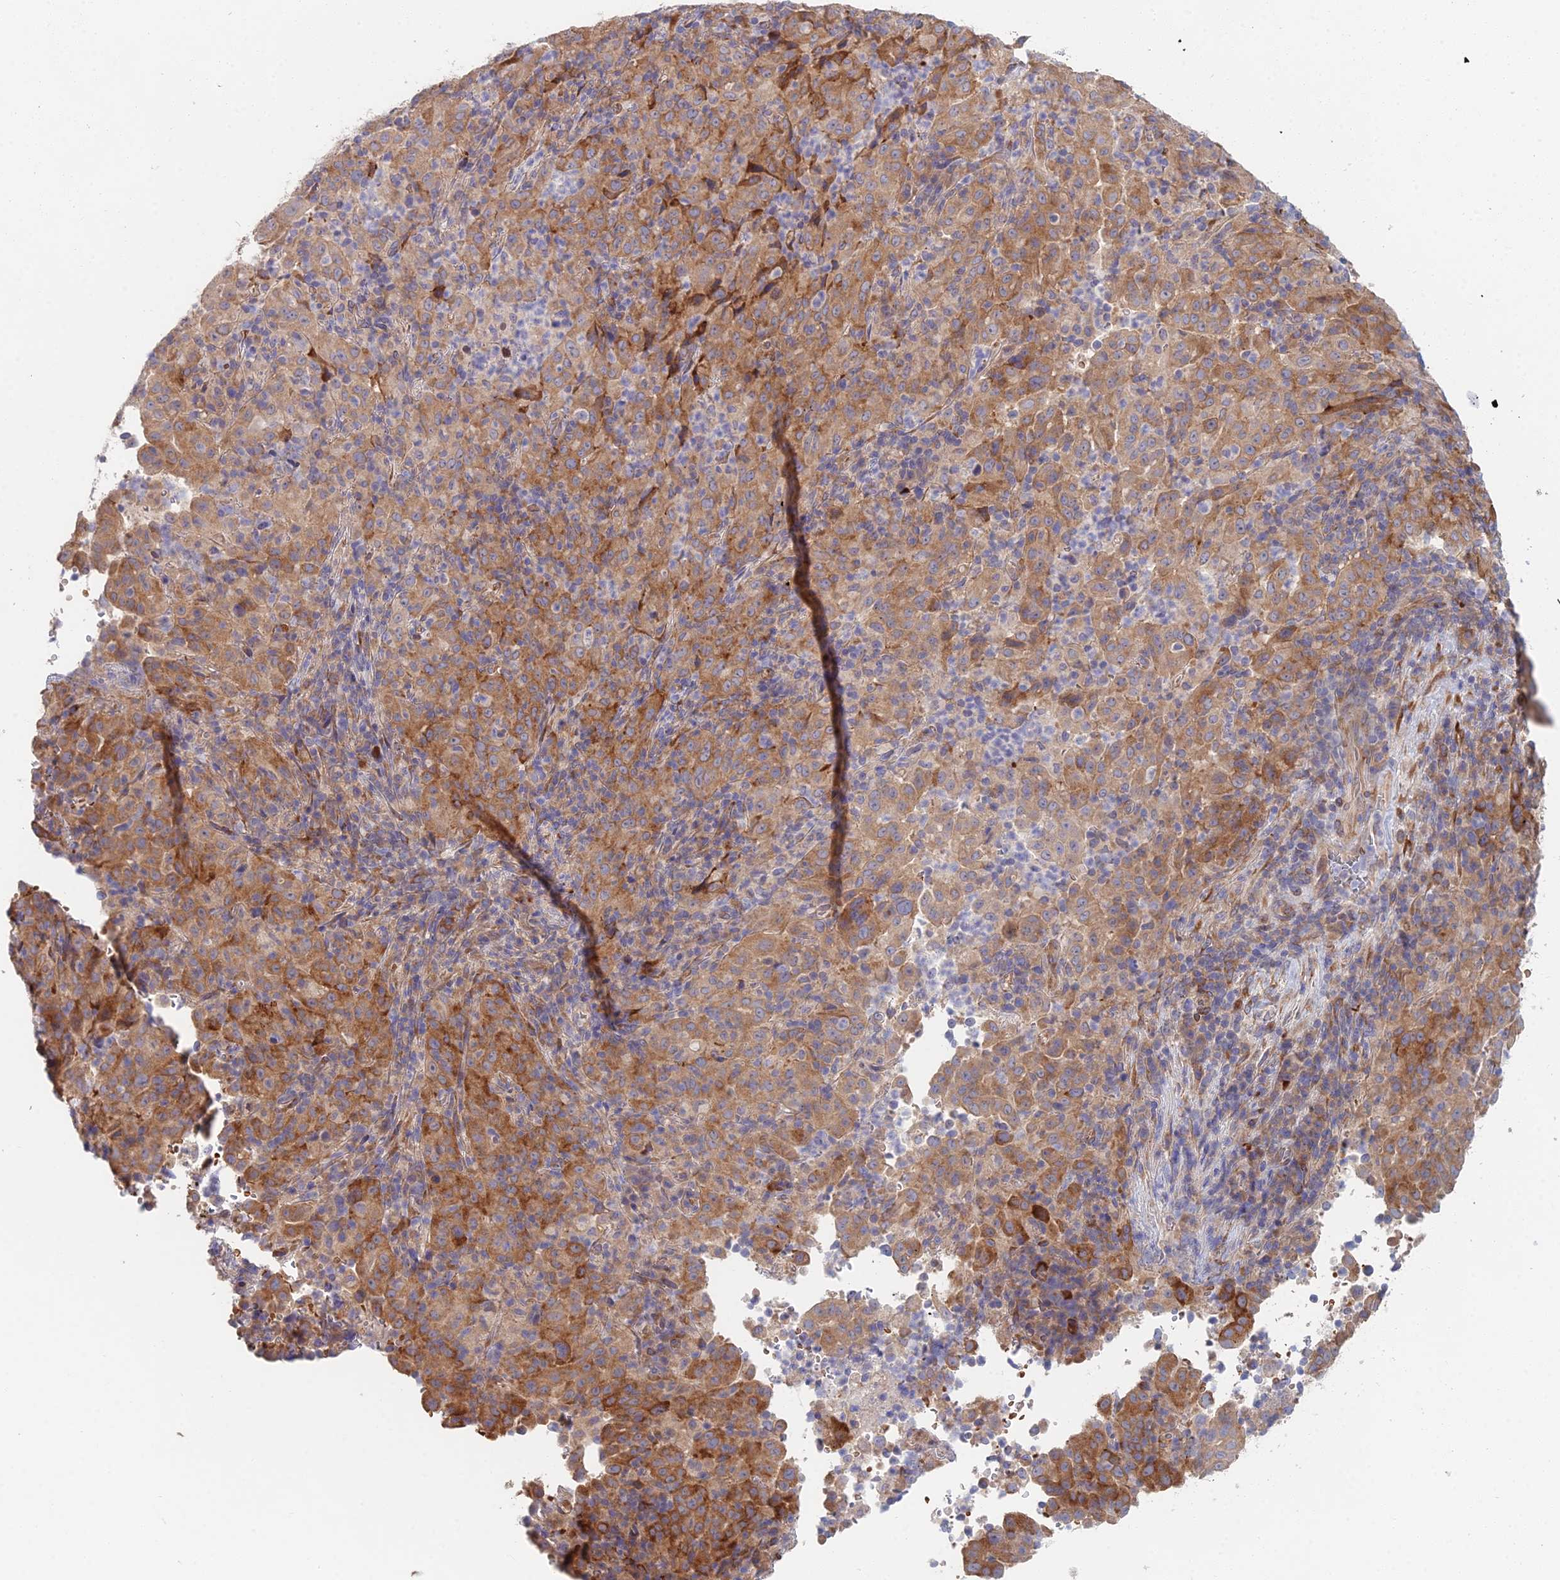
{"staining": {"intensity": "moderate", "quantity": ">75%", "location": "cytoplasmic/membranous"}, "tissue": "pancreatic cancer", "cell_type": "Tumor cells", "image_type": "cancer", "snomed": [{"axis": "morphology", "description": "Adenocarcinoma, NOS"}, {"axis": "topography", "description": "Pancreas"}], "caption": "Adenocarcinoma (pancreatic) stained with a brown dye shows moderate cytoplasmic/membranous positive positivity in about >75% of tumor cells.", "gene": "ELOF1", "patient": {"sex": "male", "age": 63}}